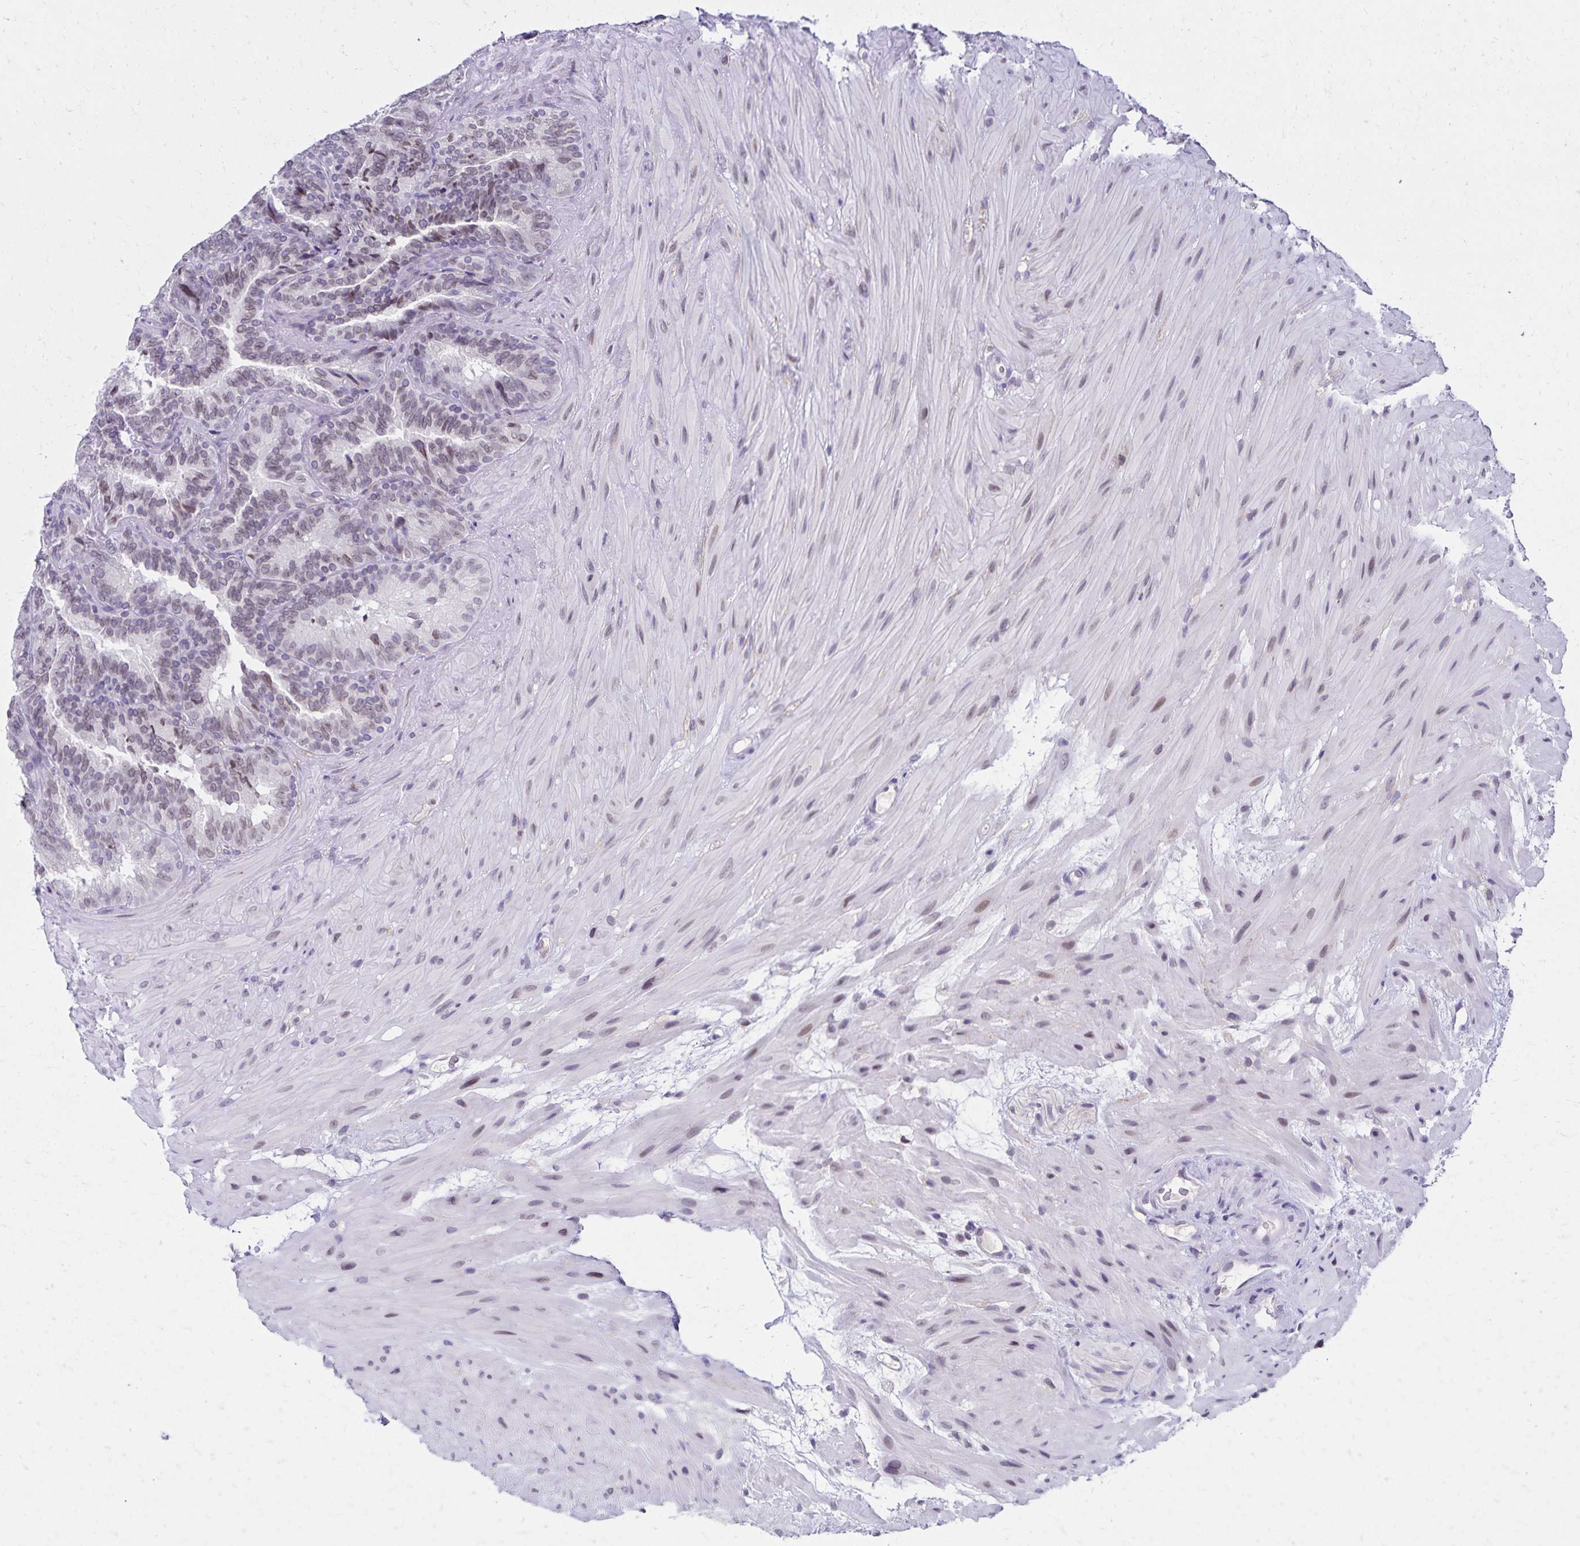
{"staining": {"intensity": "moderate", "quantity": "<25%", "location": "cytoplasmic/membranous"}, "tissue": "seminal vesicle", "cell_type": "Glandular cells", "image_type": "normal", "snomed": [{"axis": "morphology", "description": "Normal tissue, NOS"}, {"axis": "topography", "description": "Seminal veicle"}], "caption": "This image demonstrates normal seminal vesicle stained with immunohistochemistry to label a protein in brown. The cytoplasmic/membranous of glandular cells show moderate positivity for the protein. Nuclei are counter-stained blue.", "gene": "FAM166C", "patient": {"sex": "male", "age": 60}}